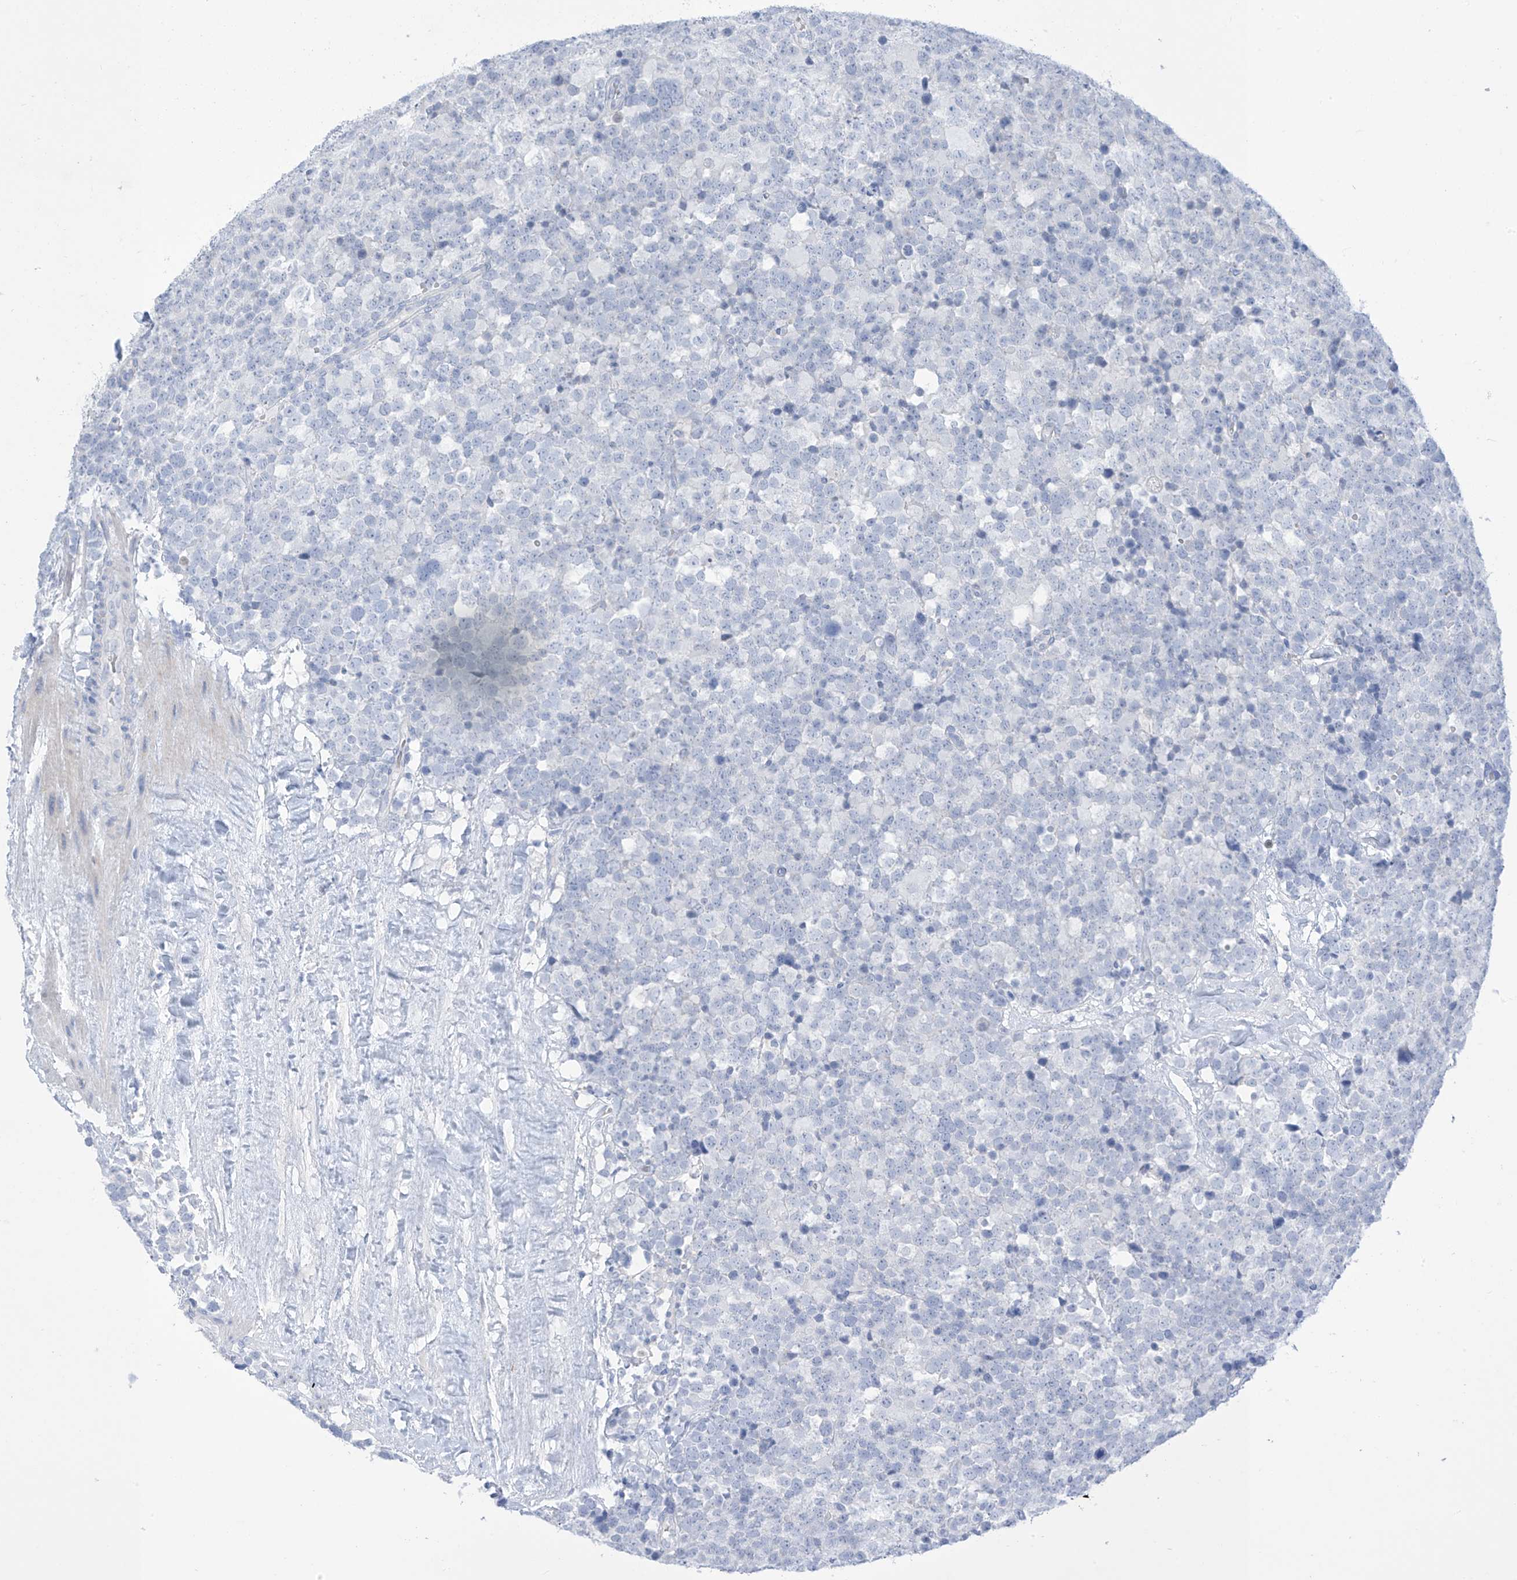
{"staining": {"intensity": "negative", "quantity": "none", "location": "none"}, "tissue": "testis cancer", "cell_type": "Tumor cells", "image_type": "cancer", "snomed": [{"axis": "morphology", "description": "Seminoma, NOS"}, {"axis": "topography", "description": "Testis"}], "caption": "Human testis cancer stained for a protein using immunohistochemistry demonstrates no expression in tumor cells.", "gene": "TRMT2B", "patient": {"sex": "male", "age": 71}}